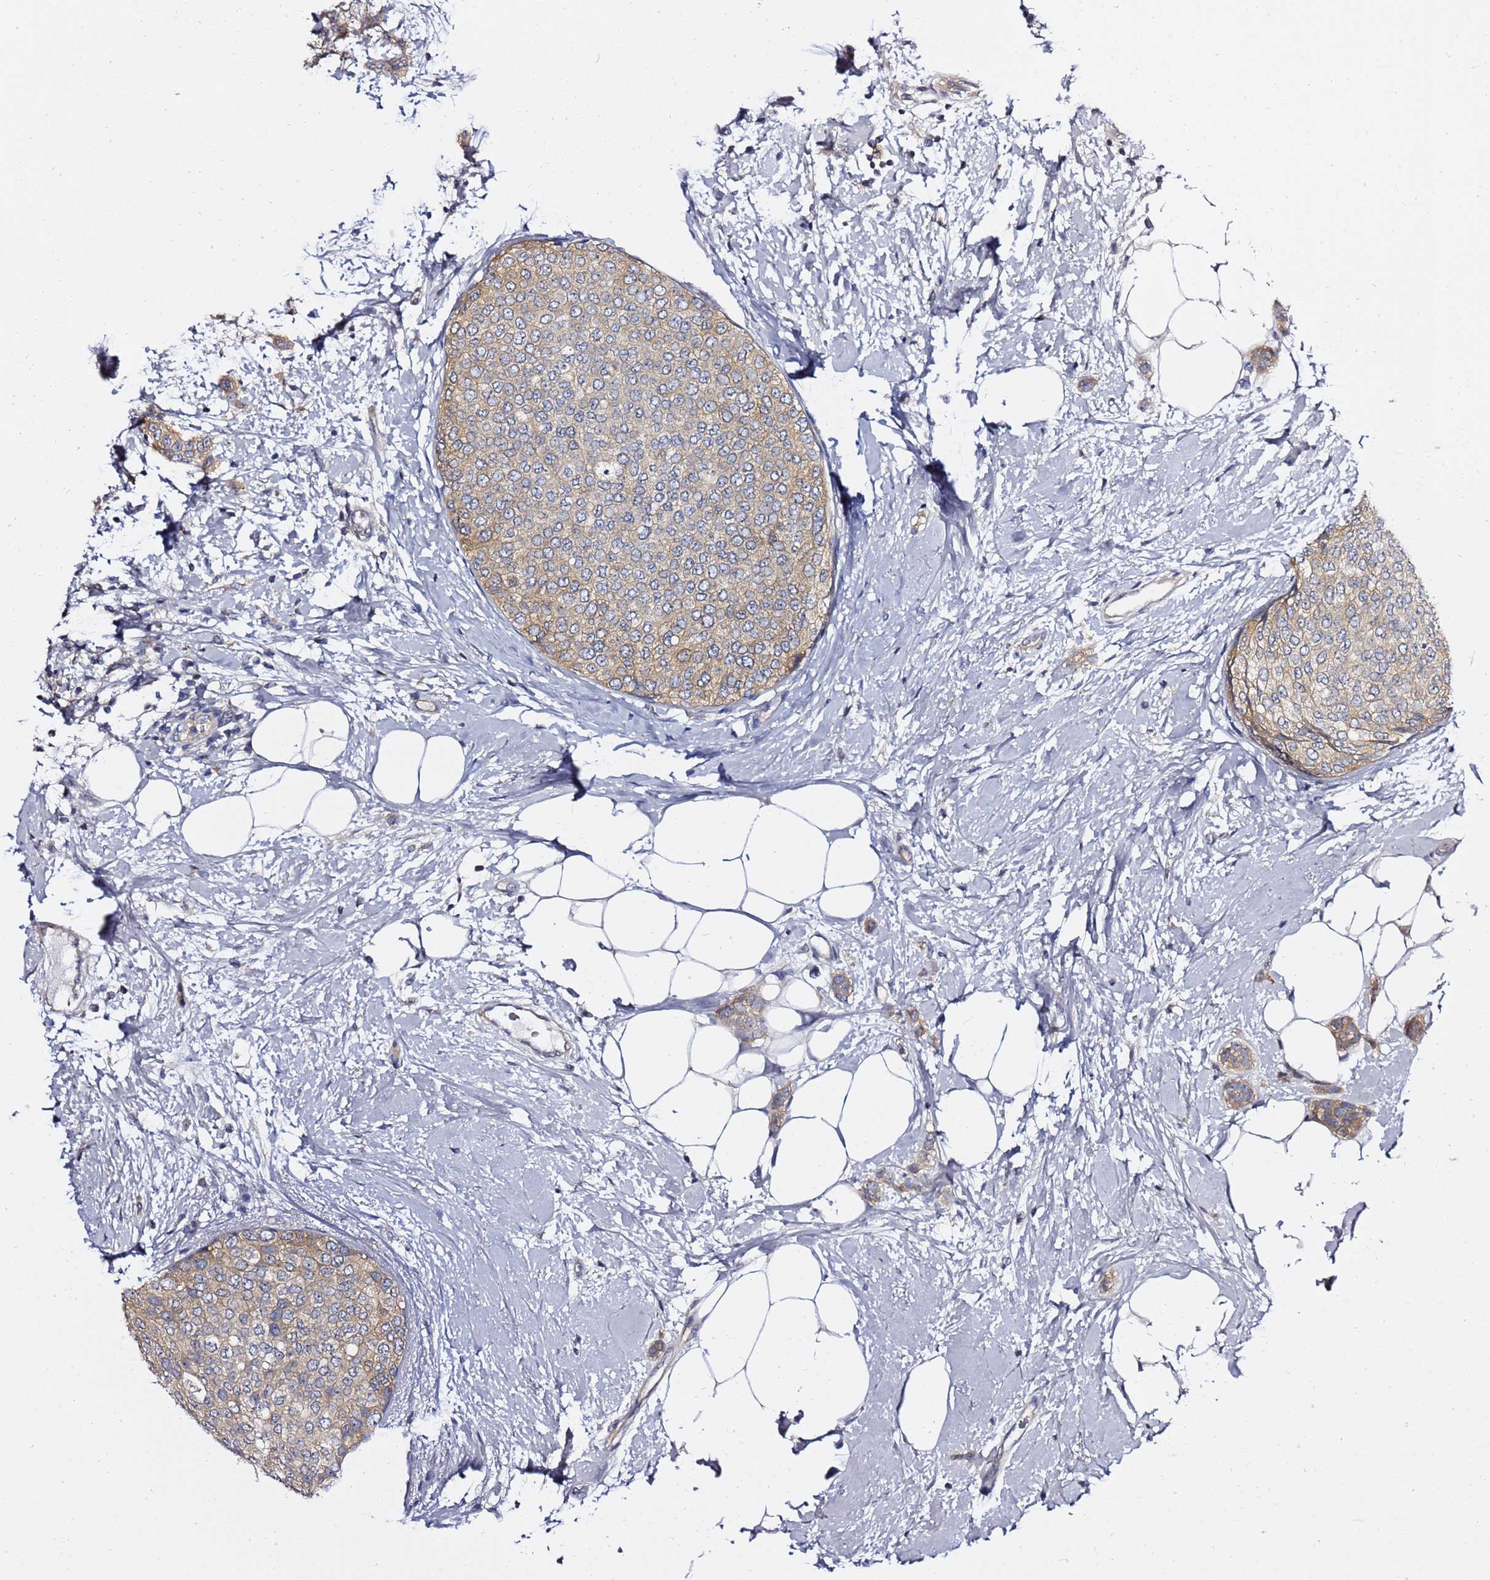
{"staining": {"intensity": "weak", "quantity": ">75%", "location": "cytoplasmic/membranous"}, "tissue": "breast cancer", "cell_type": "Tumor cells", "image_type": "cancer", "snomed": [{"axis": "morphology", "description": "Duct carcinoma"}, {"axis": "topography", "description": "Breast"}], "caption": "Immunohistochemical staining of human breast cancer (invasive ductal carcinoma) exhibits low levels of weak cytoplasmic/membranous protein staining in about >75% of tumor cells. Nuclei are stained in blue.", "gene": "LENG1", "patient": {"sex": "female", "age": 72}}